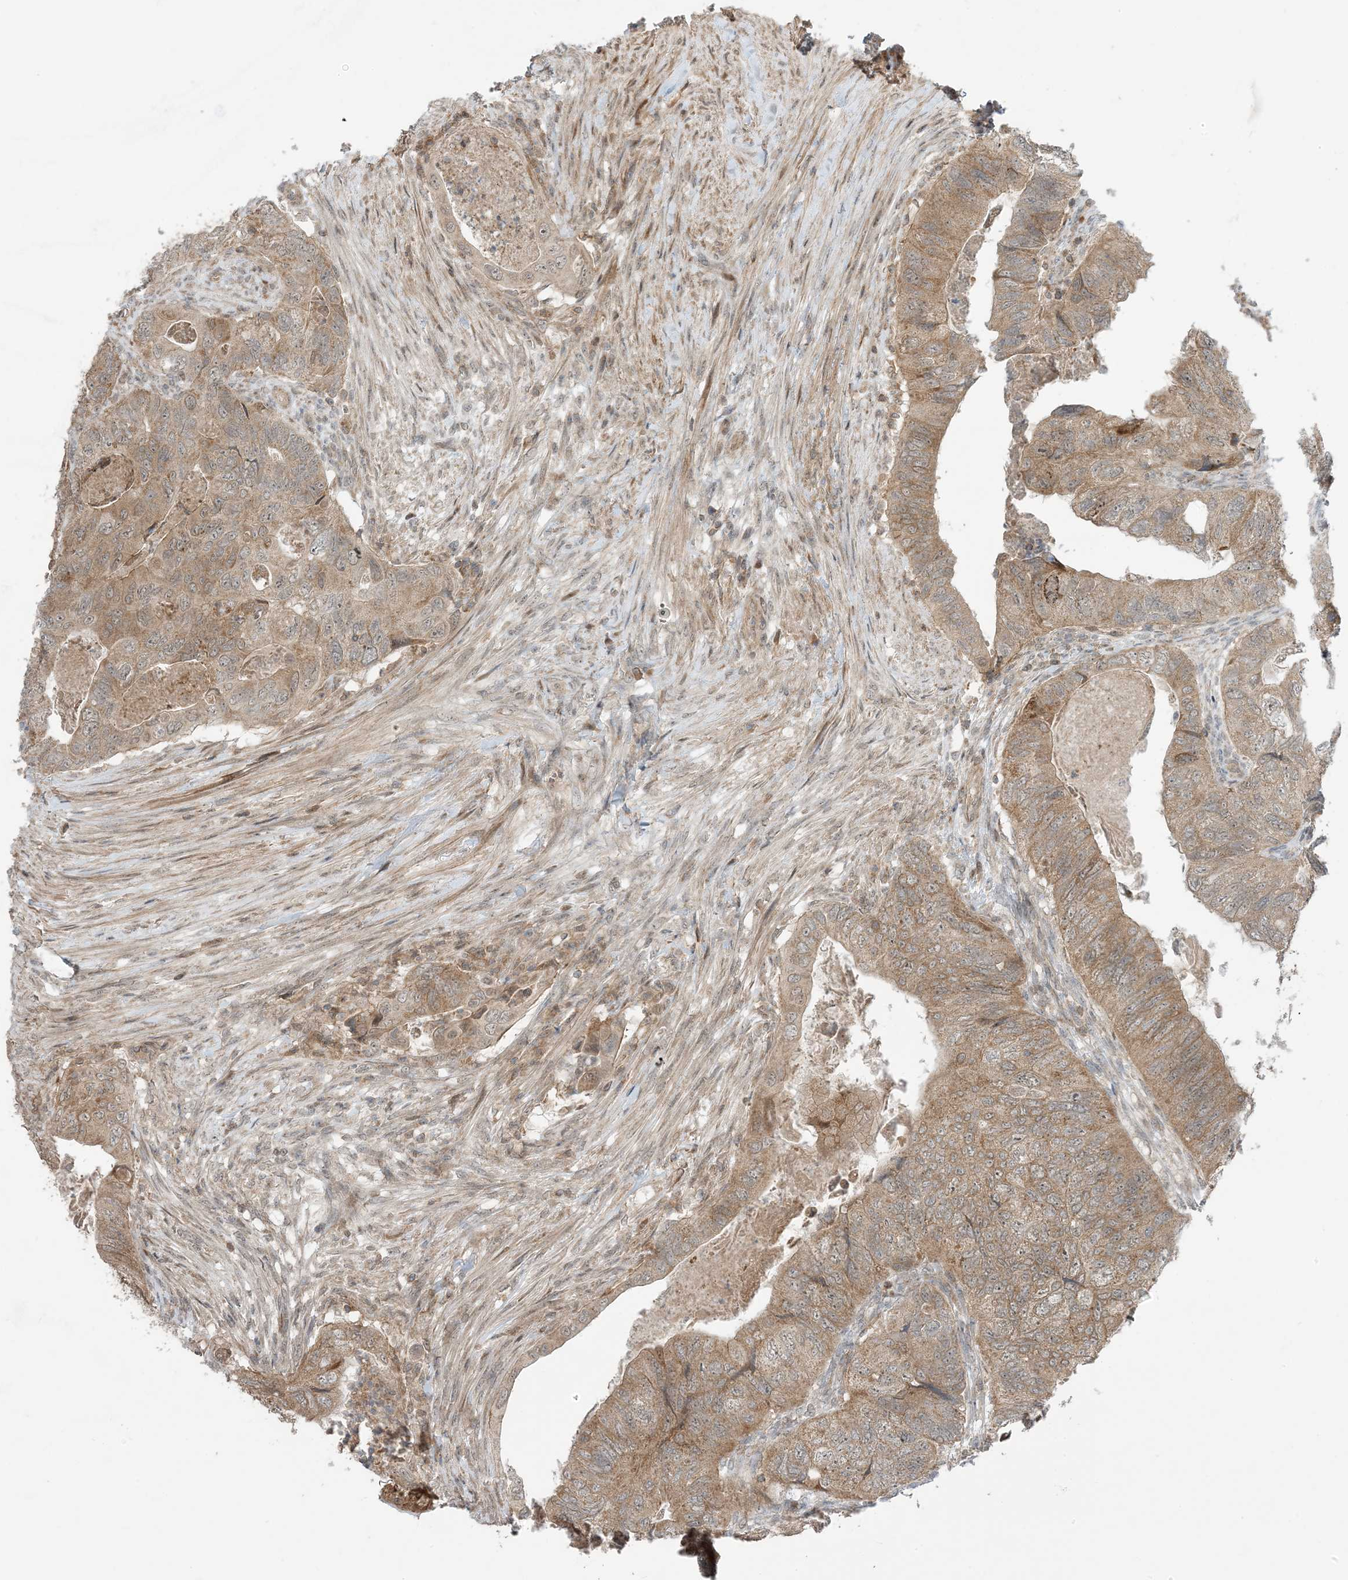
{"staining": {"intensity": "moderate", "quantity": ">75%", "location": "cytoplasmic/membranous"}, "tissue": "colorectal cancer", "cell_type": "Tumor cells", "image_type": "cancer", "snomed": [{"axis": "morphology", "description": "Adenocarcinoma, NOS"}, {"axis": "topography", "description": "Rectum"}], "caption": "IHC (DAB (3,3'-diaminobenzidine)) staining of colorectal cancer (adenocarcinoma) shows moderate cytoplasmic/membranous protein staining in about >75% of tumor cells.", "gene": "PHLDB2", "patient": {"sex": "male", "age": 63}}